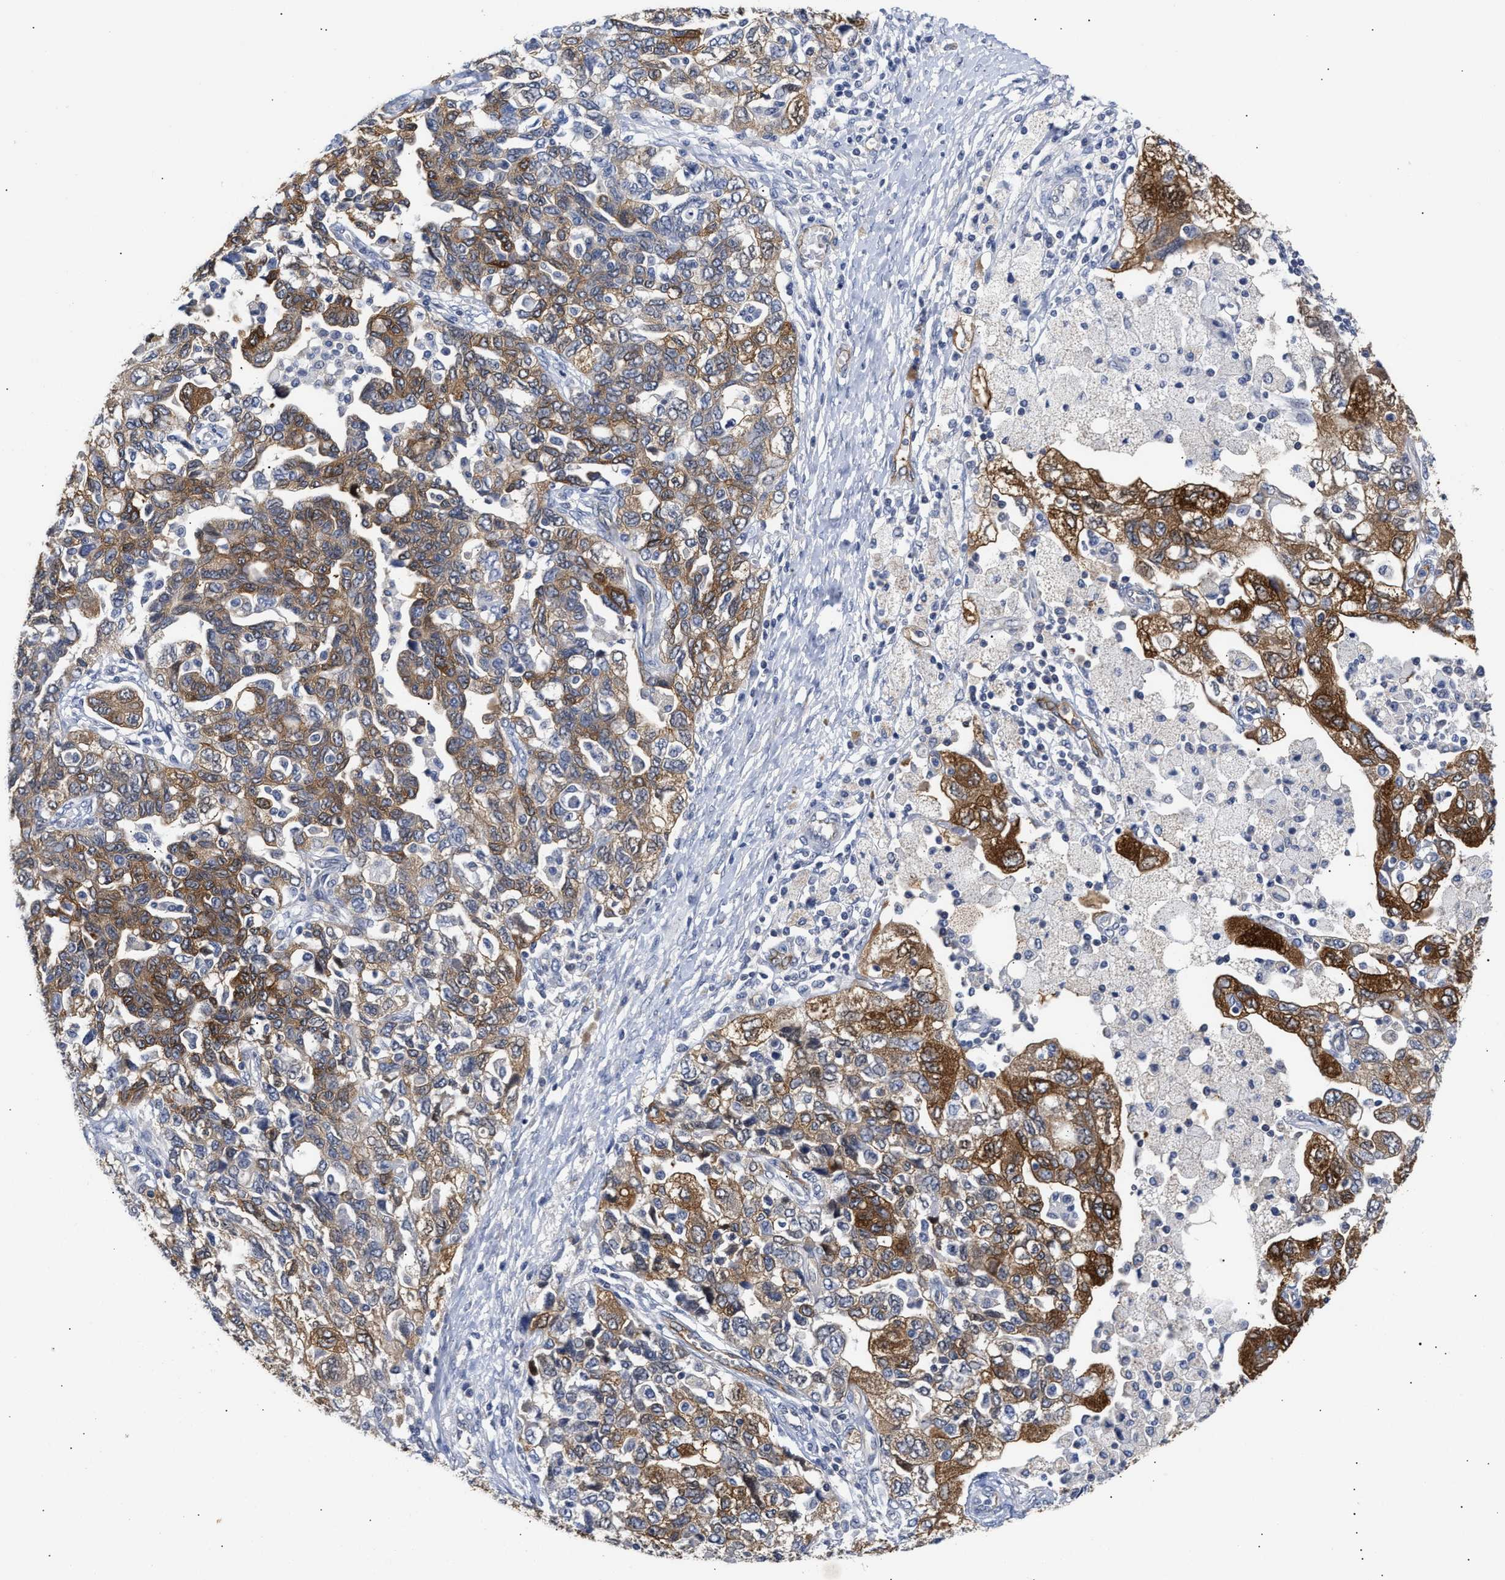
{"staining": {"intensity": "strong", "quantity": ">75%", "location": "cytoplasmic/membranous"}, "tissue": "ovarian cancer", "cell_type": "Tumor cells", "image_type": "cancer", "snomed": [{"axis": "morphology", "description": "Carcinoma, NOS"}, {"axis": "morphology", "description": "Cystadenocarcinoma, serous, NOS"}, {"axis": "topography", "description": "Ovary"}], "caption": "This is a histology image of immunohistochemistry staining of serous cystadenocarcinoma (ovarian), which shows strong positivity in the cytoplasmic/membranous of tumor cells.", "gene": "AHNAK2", "patient": {"sex": "female", "age": 69}}